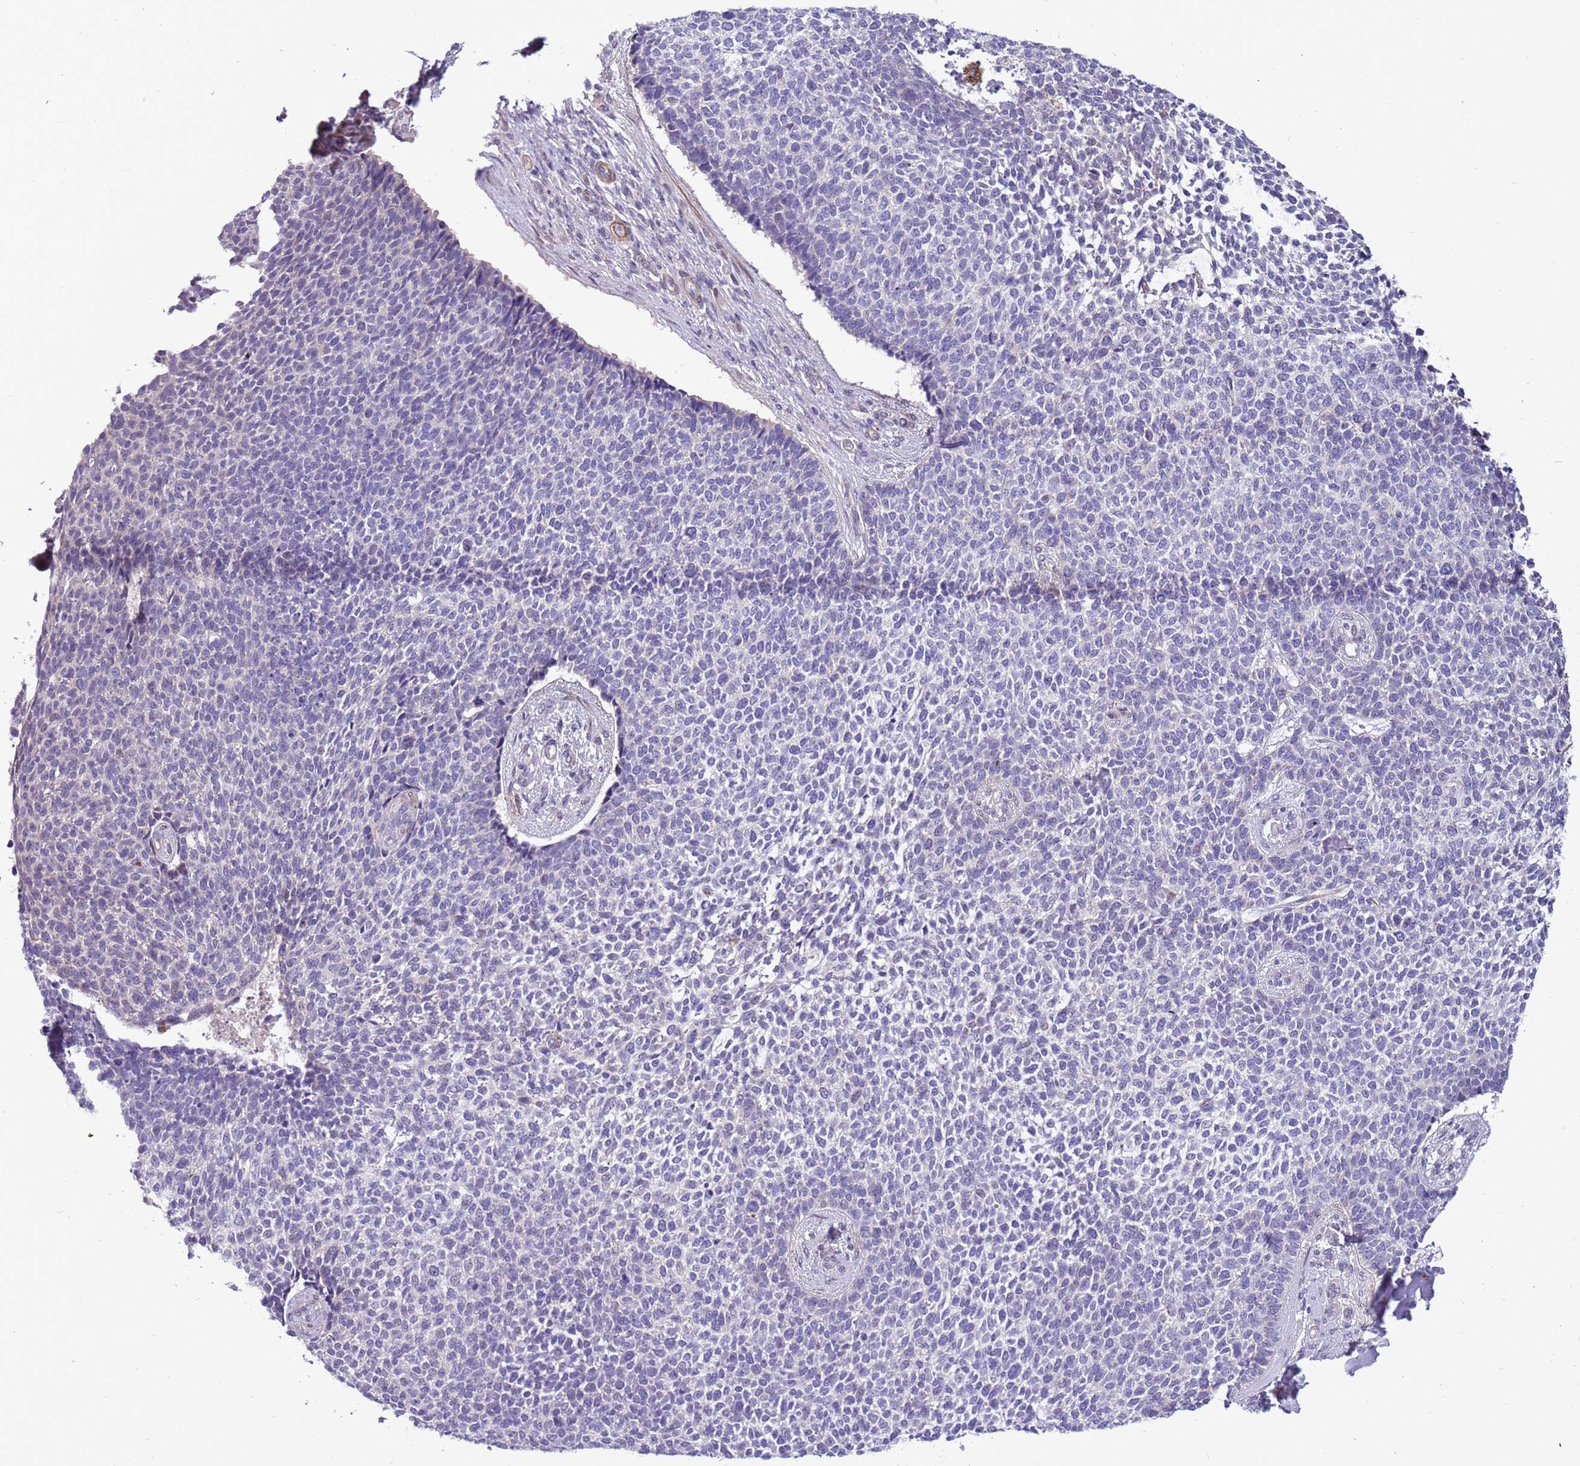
{"staining": {"intensity": "negative", "quantity": "none", "location": "none"}, "tissue": "skin cancer", "cell_type": "Tumor cells", "image_type": "cancer", "snomed": [{"axis": "morphology", "description": "Basal cell carcinoma"}, {"axis": "topography", "description": "Skin"}], "caption": "High power microscopy histopathology image of an immunohistochemistry (IHC) micrograph of skin basal cell carcinoma, revealing no significant staining in tumor cells.", "gene": "PLEKHH1", "patient": {"sex": "female", "age": 84}}